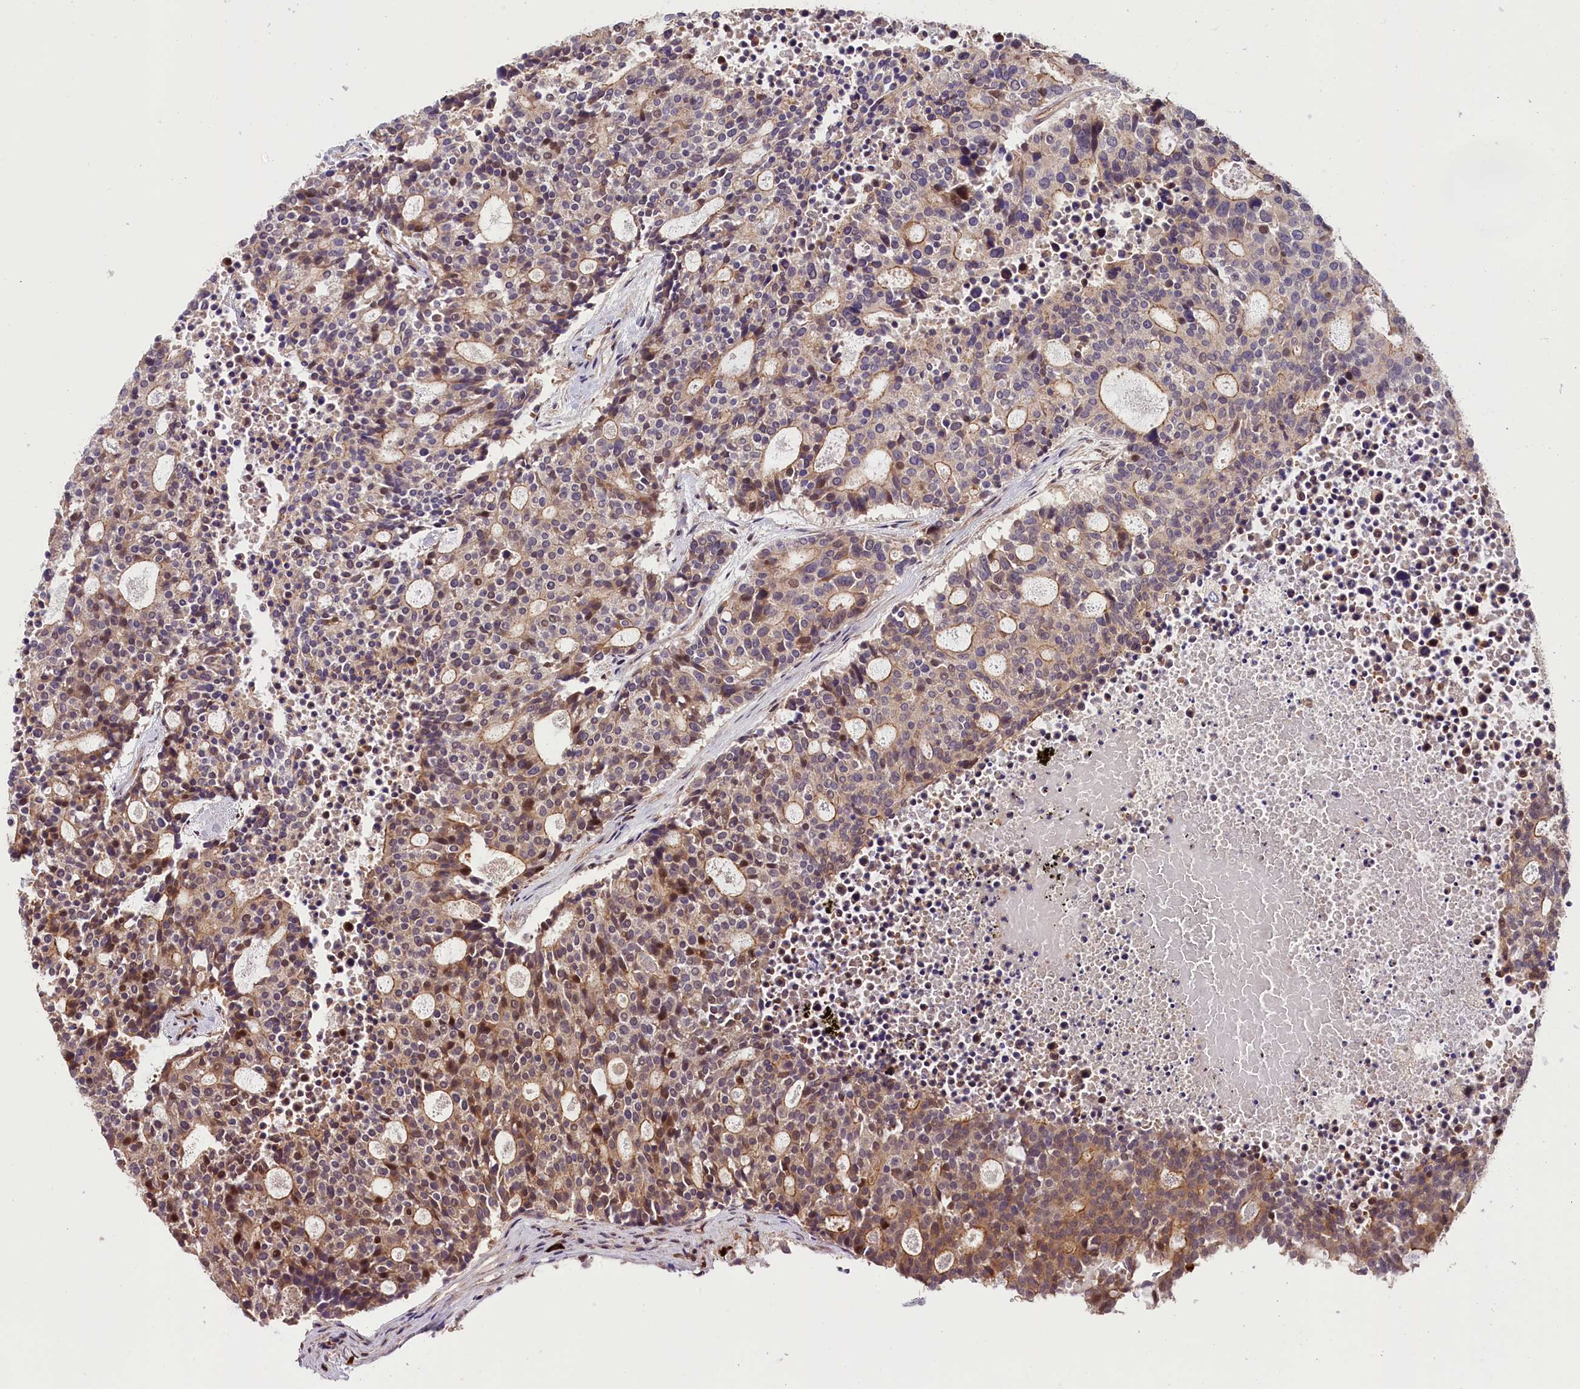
{"staining": {"intensity": "moderate", "quantity": "<25%", "location": "cytoplasmic/membranous,nuclear"}, "tissue": "carcinoid", "cell_type": "Tumor cells", "image_type": "cancer", "snomed": [{"axis": "morphology", "description": "Carcinoid, malignant, NOS"}, {"axis": "topography", "description": "Pancreas"}], "caption": "A brown stain highlights moderate cytoplasmic/membranous and nuclear staining of a protein in human malignant carcinoid tumor cells.", "gene": "RIC8A", "patient": {"sex": "female", "age": 54}}